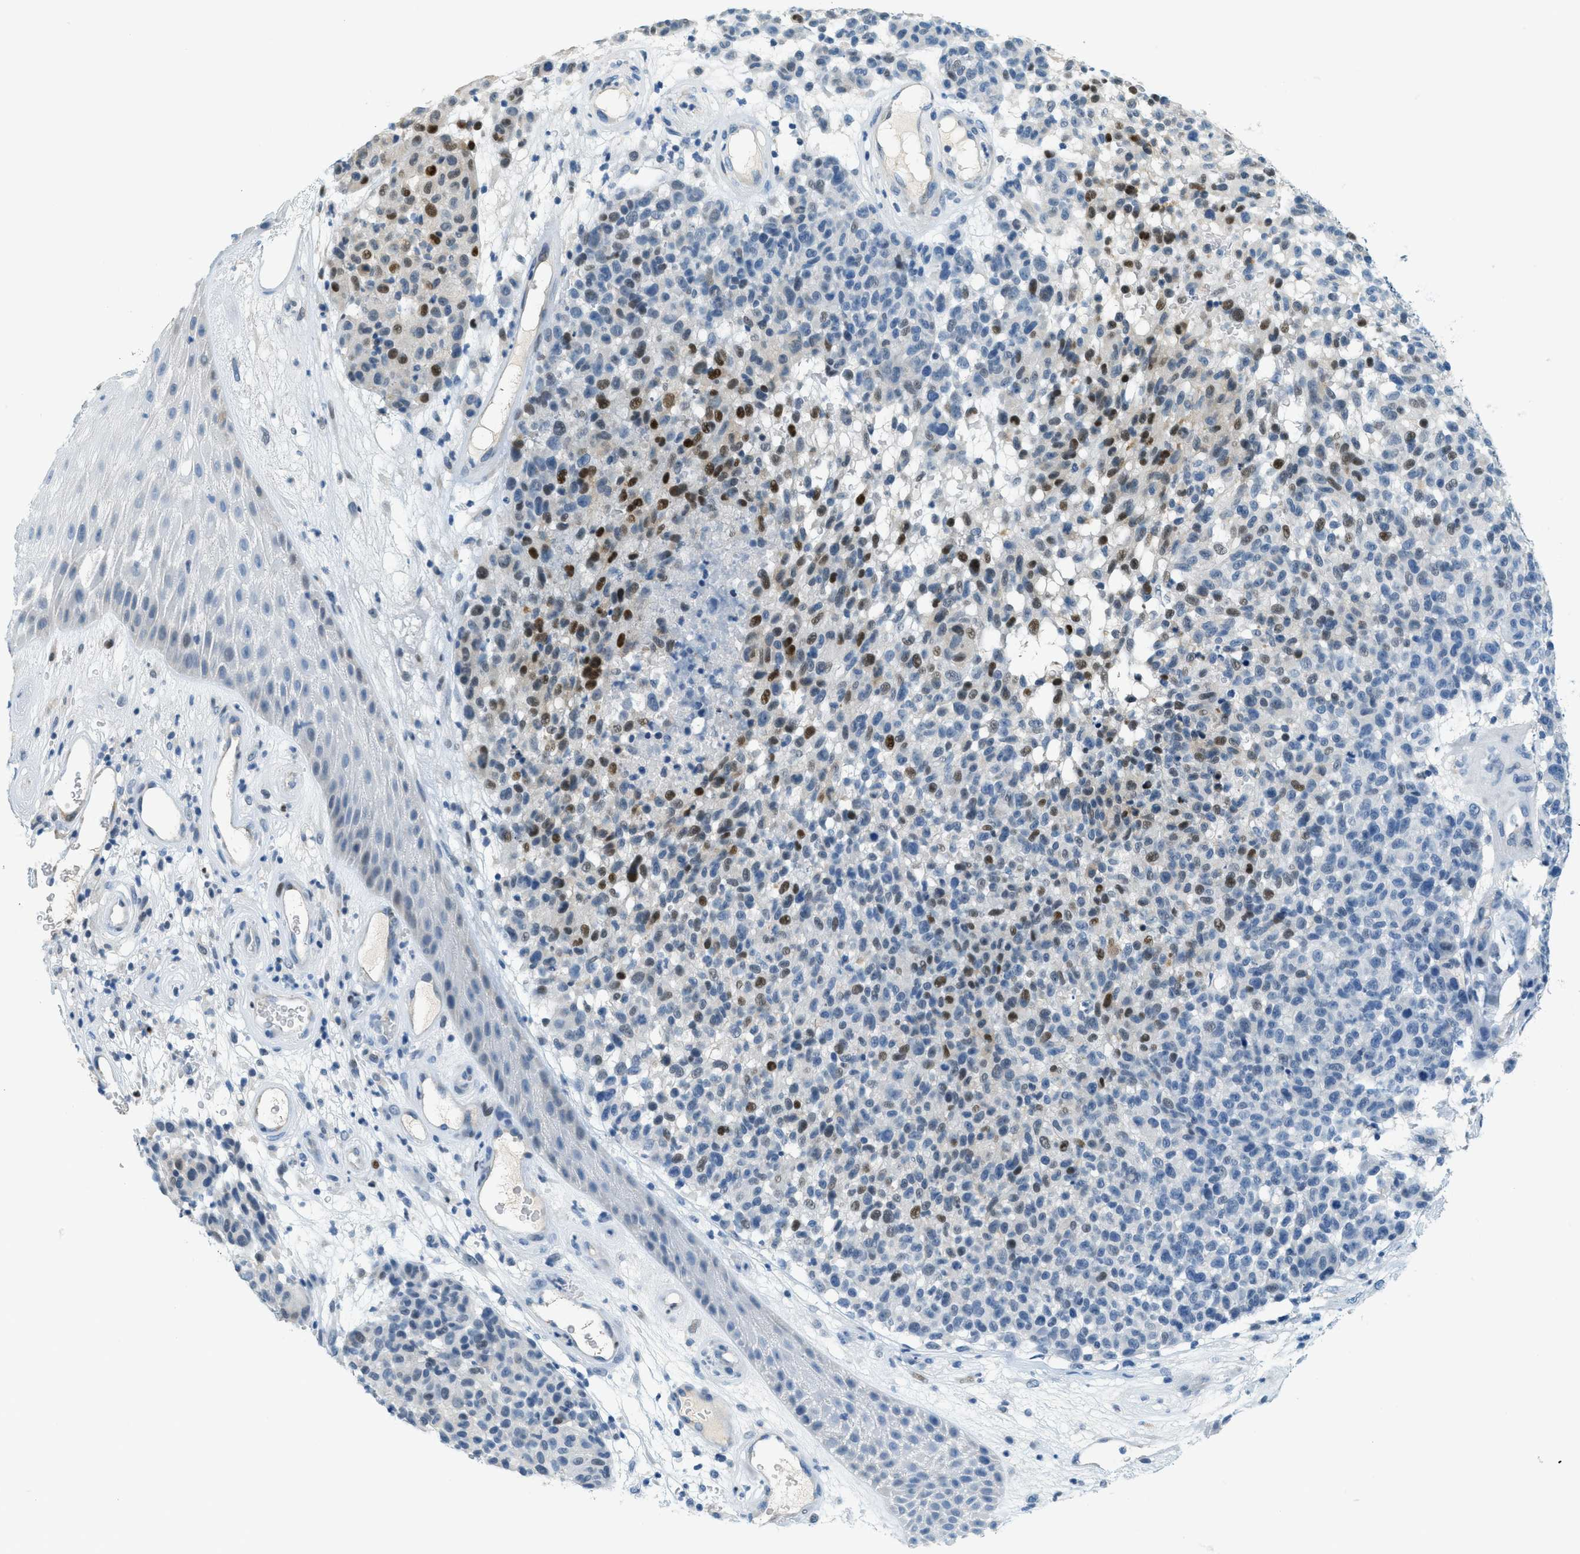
{"staining": {"intensity": "strong", "quantity": "<25%", "location": "nuclear"}, "tissue": "melanoma", "cell_type": "Tumor cells", "image_type": "cancer", "snomed": [{"axis": "morphology", "description": "Malignant melanoma, NOS"}, {"axis": "topography", "description": "Skin"}], "caption": "Immunohistochemical staining of malignant melanoma exhibits medium levels of strong nuclear staining in approximately <25% of tumor cells.", "gene": "CYP4X1", "patient": {"sex": "male", "age": 59}}